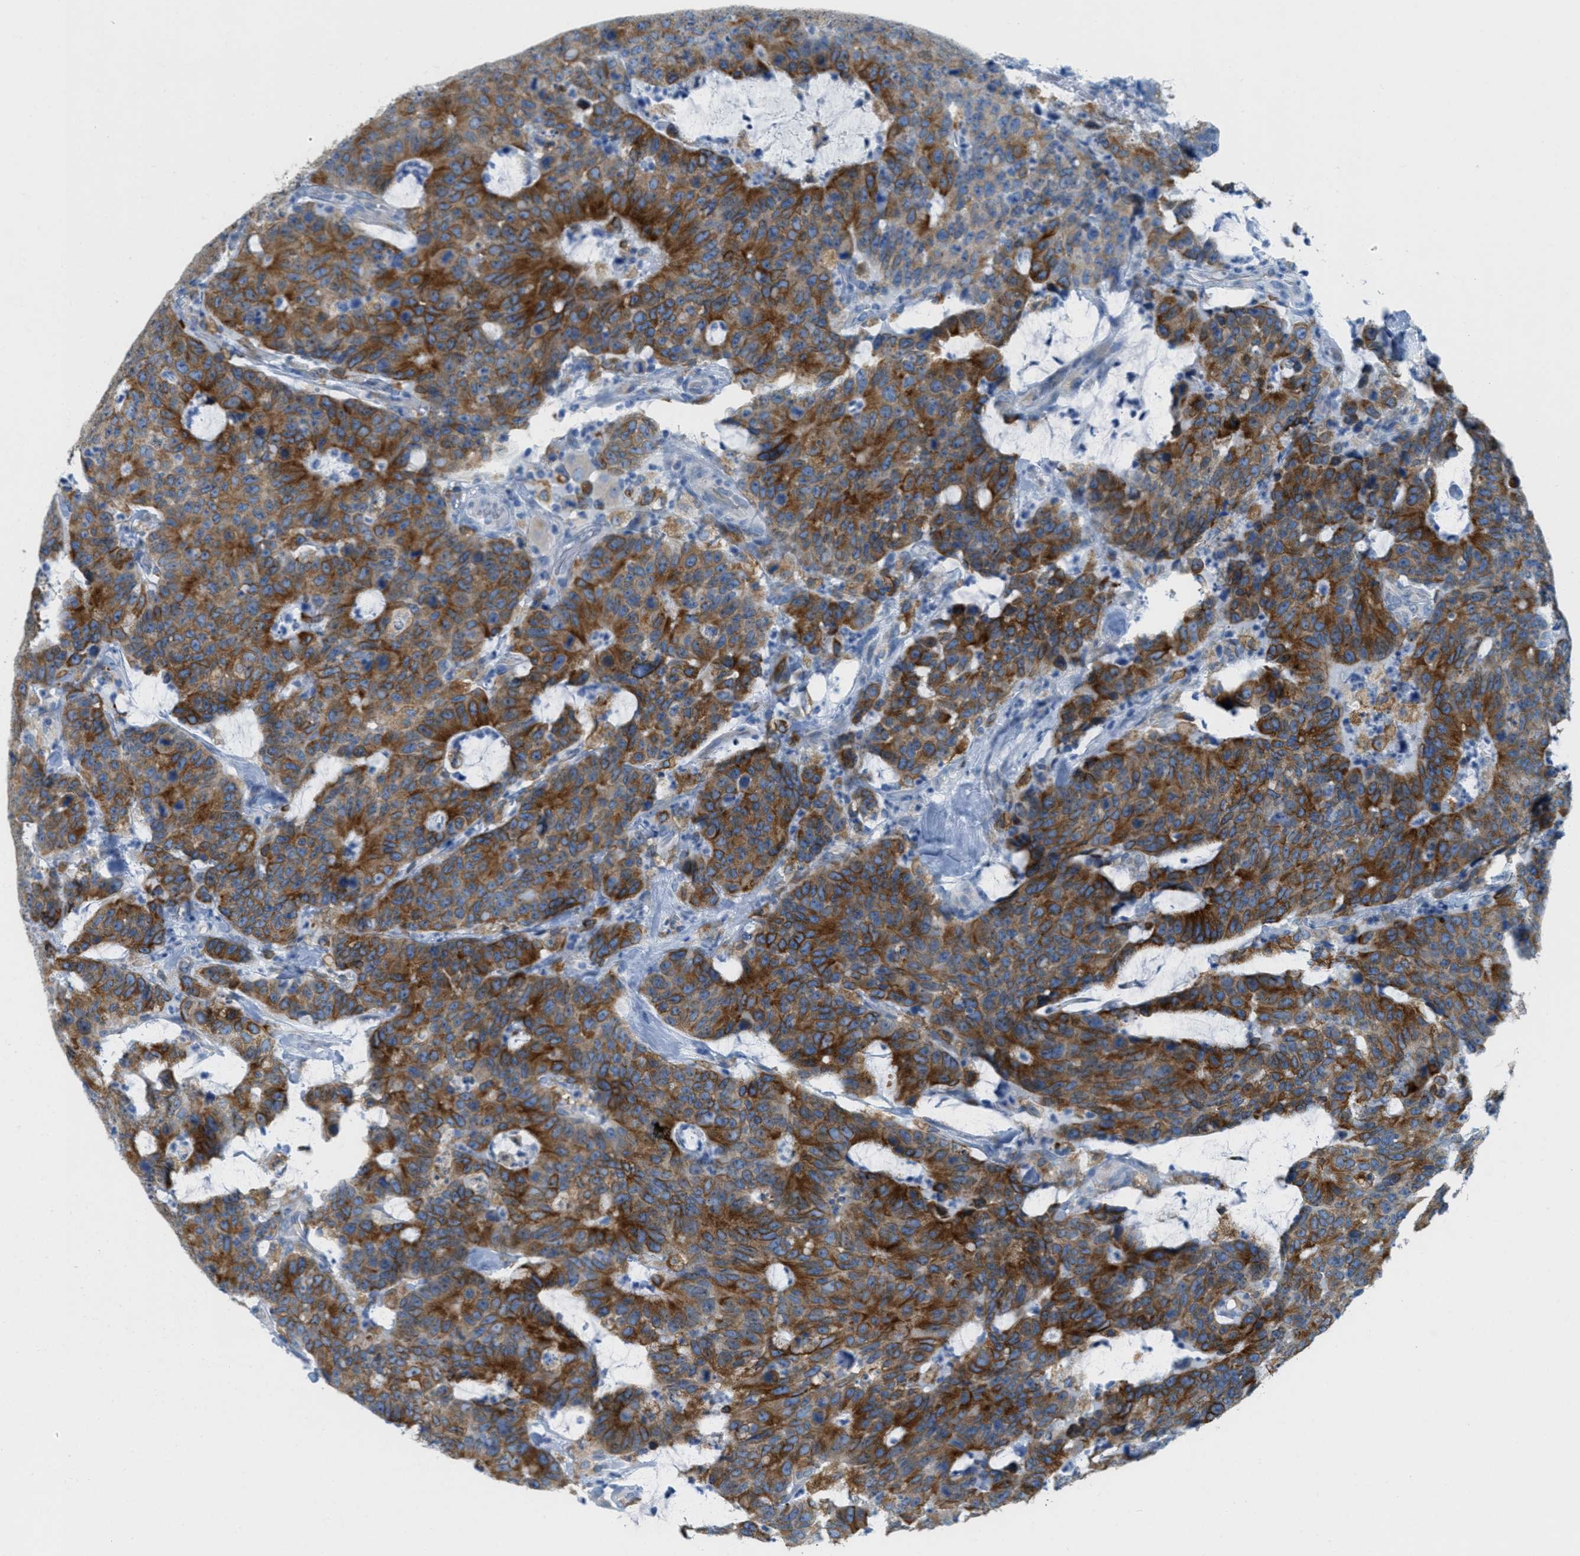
{"staining": {"intensity": "strong", "quantity": "25%-75%", "location": "cytoplasmic/membranous"}, "tissue": "colorectal cancer", "cell_type": "Tumor cells", "image_type": "cancer", "snomed": [{"axis": "morphology", "description": "Adenocarcinoma, NOS"}, {"axis": "topography", "description": "Colon"}], "caption": "Tumor cells reveal high levels of strong cytoplasmic/membranous positivity in about 25%-75% of cells in adenocarcinoma (colorectal).", "gene": "TEX264", "patient": {"sex": "female", "age": 86}}